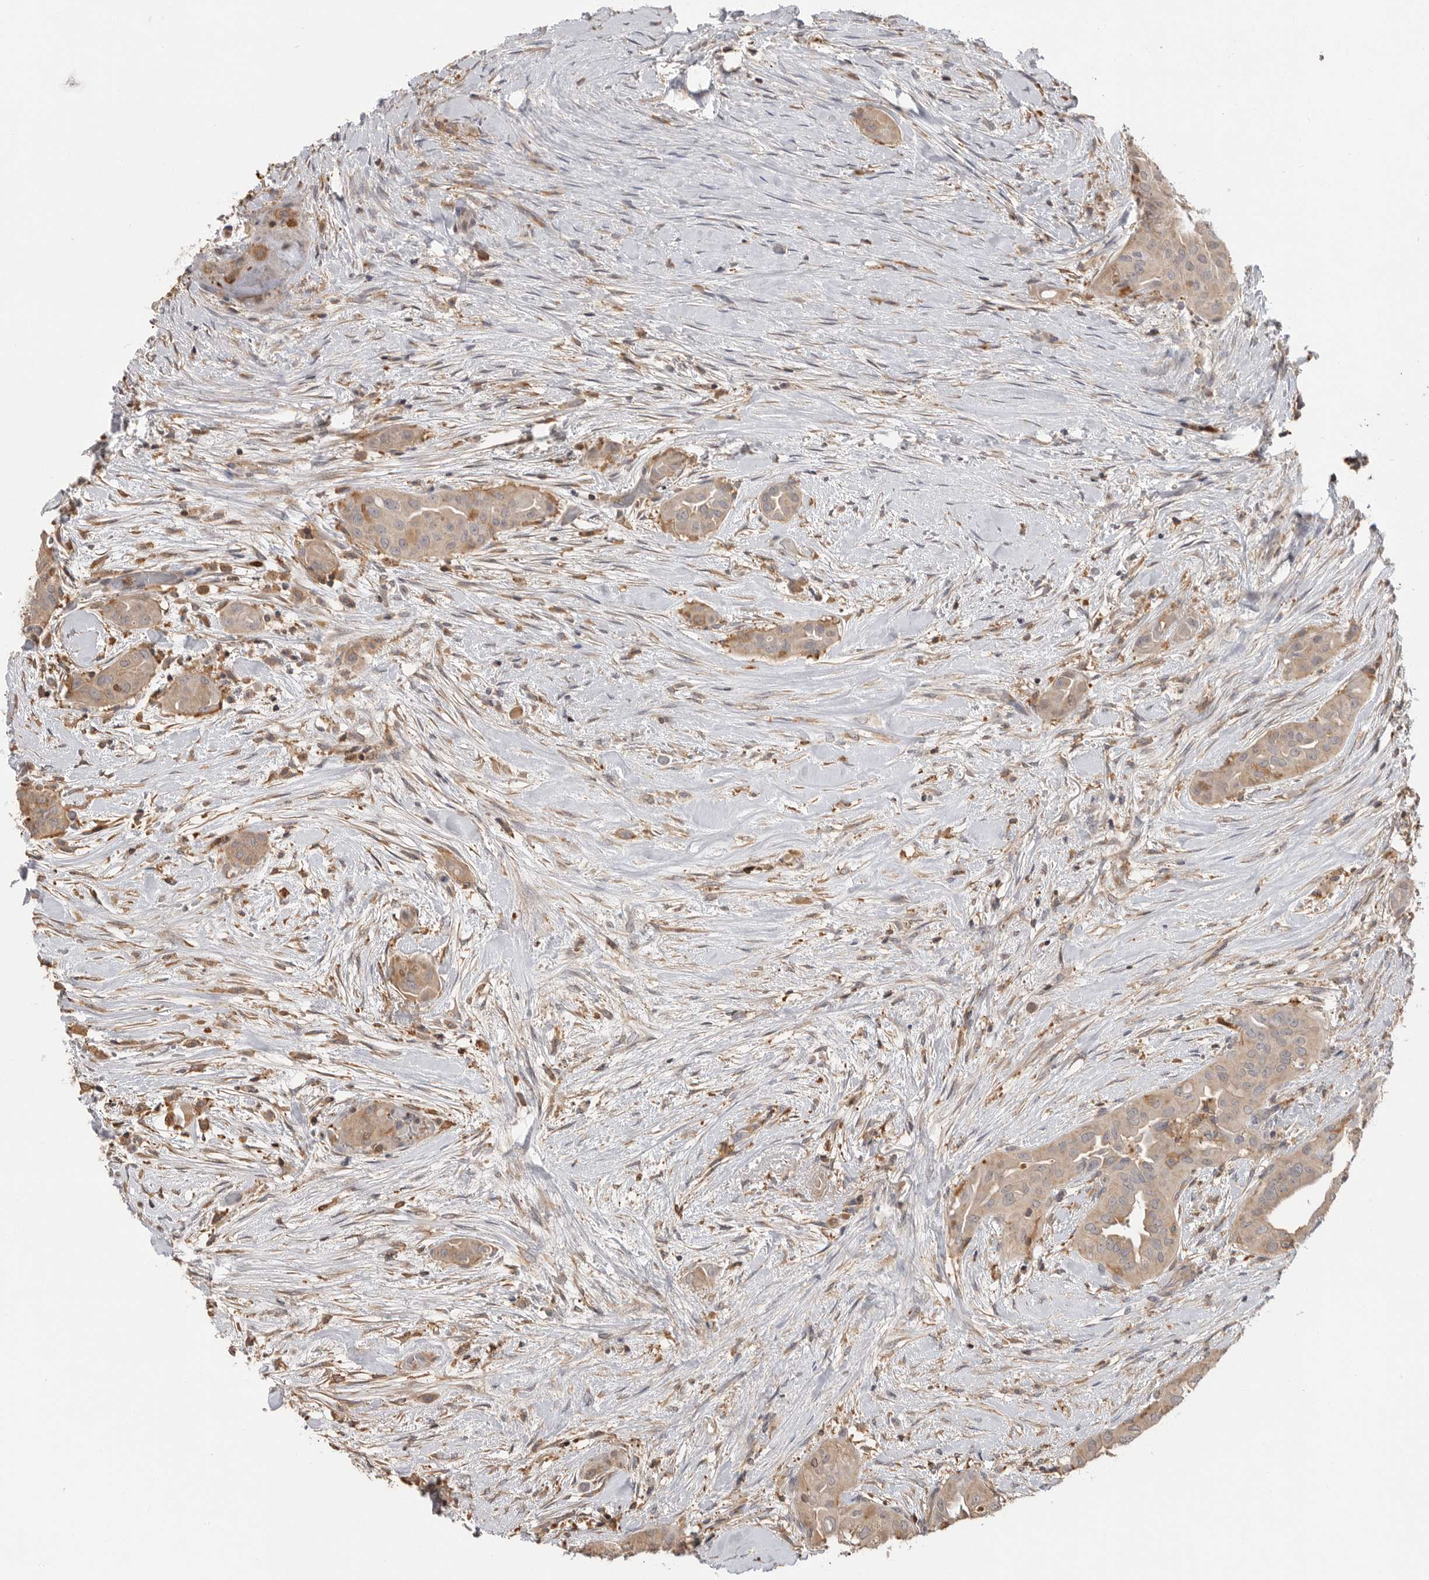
{"staining": {"intensity": "weak", "quantity": "25%-75%", "location": "cytoplasmic/membranous"}, "tissue": "thyroid cancer", "cell_type": "Tumor cells", "image_type": "cancer", "snomed": [{"axis": "morphology", "description": "Papillary adenocarcinoma, NOS"}, {"axis": "topography", "description": "Thyroid gland"}], "caption": "DAB immunohistochemical staining of thyroid cancer demonstrates weak cytoplasmic/membranous protein expression in approximately 25%-75% of tumor cells.", "gene": "TOP2A", "patient": {"sex": "female", "age": 59}}